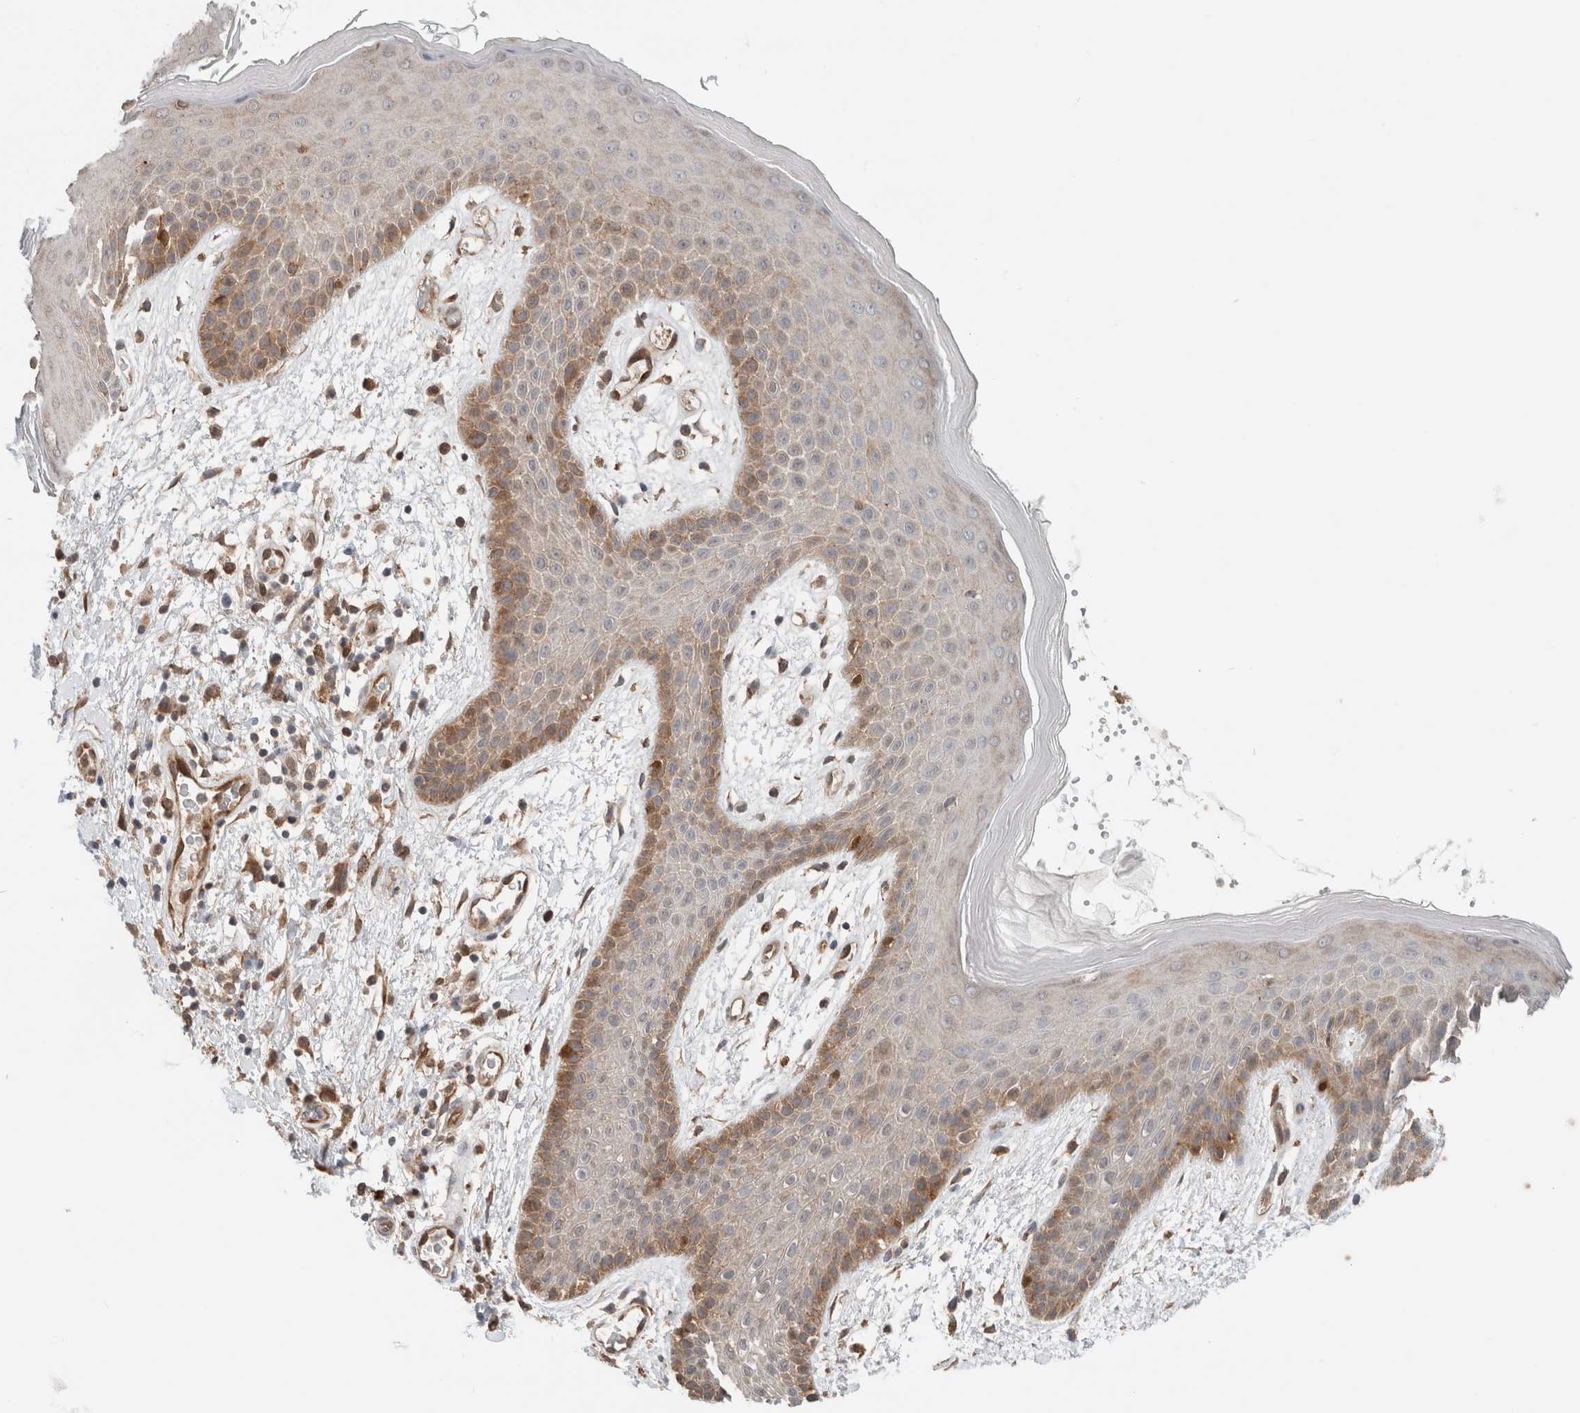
{"staining": {"intensity": "moderate", "quantity": "<25%", "location": "cytoplasmic/membranous"}, "tissue": "skin", "cell_type": "Epidermal cells", "image_type": "normal", "snomed": [{"axis": "morphology", "description": "Normal tissue, NOS"}, {"axis": "topography", "description": "Anal"}], "caption": "This histopathology image displays benign skin stained with immunohistochemistry to label a protein in brown. The cytoplasmic/membranous of epidermal cells show moderate positivity for the protein. Nuclei are counter-stained blue.", "gene": "XPNPEP1", "patient": {"sex": "male", "age": 74}}